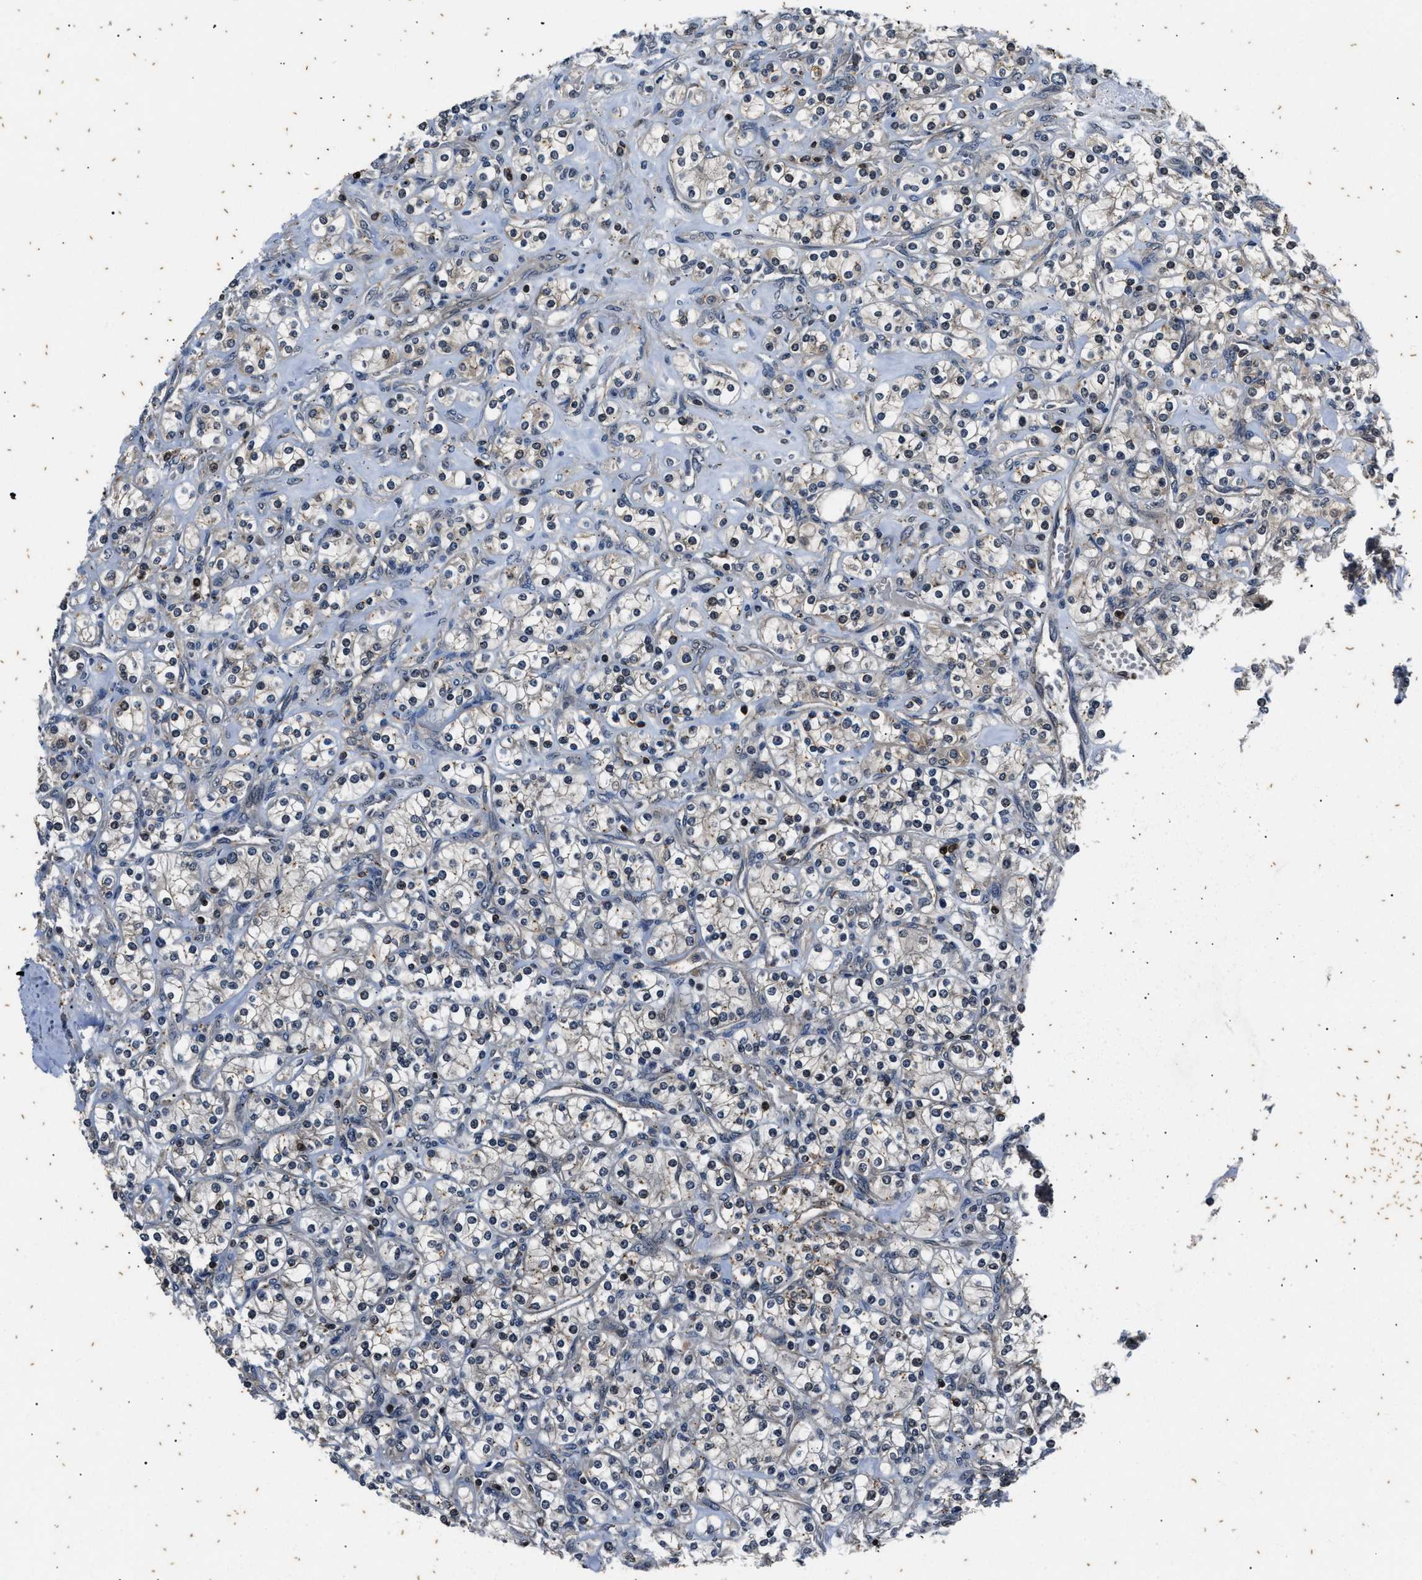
{"staining": {"intensity": "negative", "quantity": "none", "location": "none"}, "tissue": "renal cancer", "cell_type": "Tumor cells", "image_type": "cancer", "snomed": [{"axis": "morphology", "description": "Adenocarcinoma, NOS"}, {"axis": "topography", "description": "Kidney"}], "caption": "Histopathology image shows no significant protein staining in tumor cells of renal cancer (adenocarcinoma).", "gene": "PTPN7", "patient": {"sex": "male", "age": 77}}